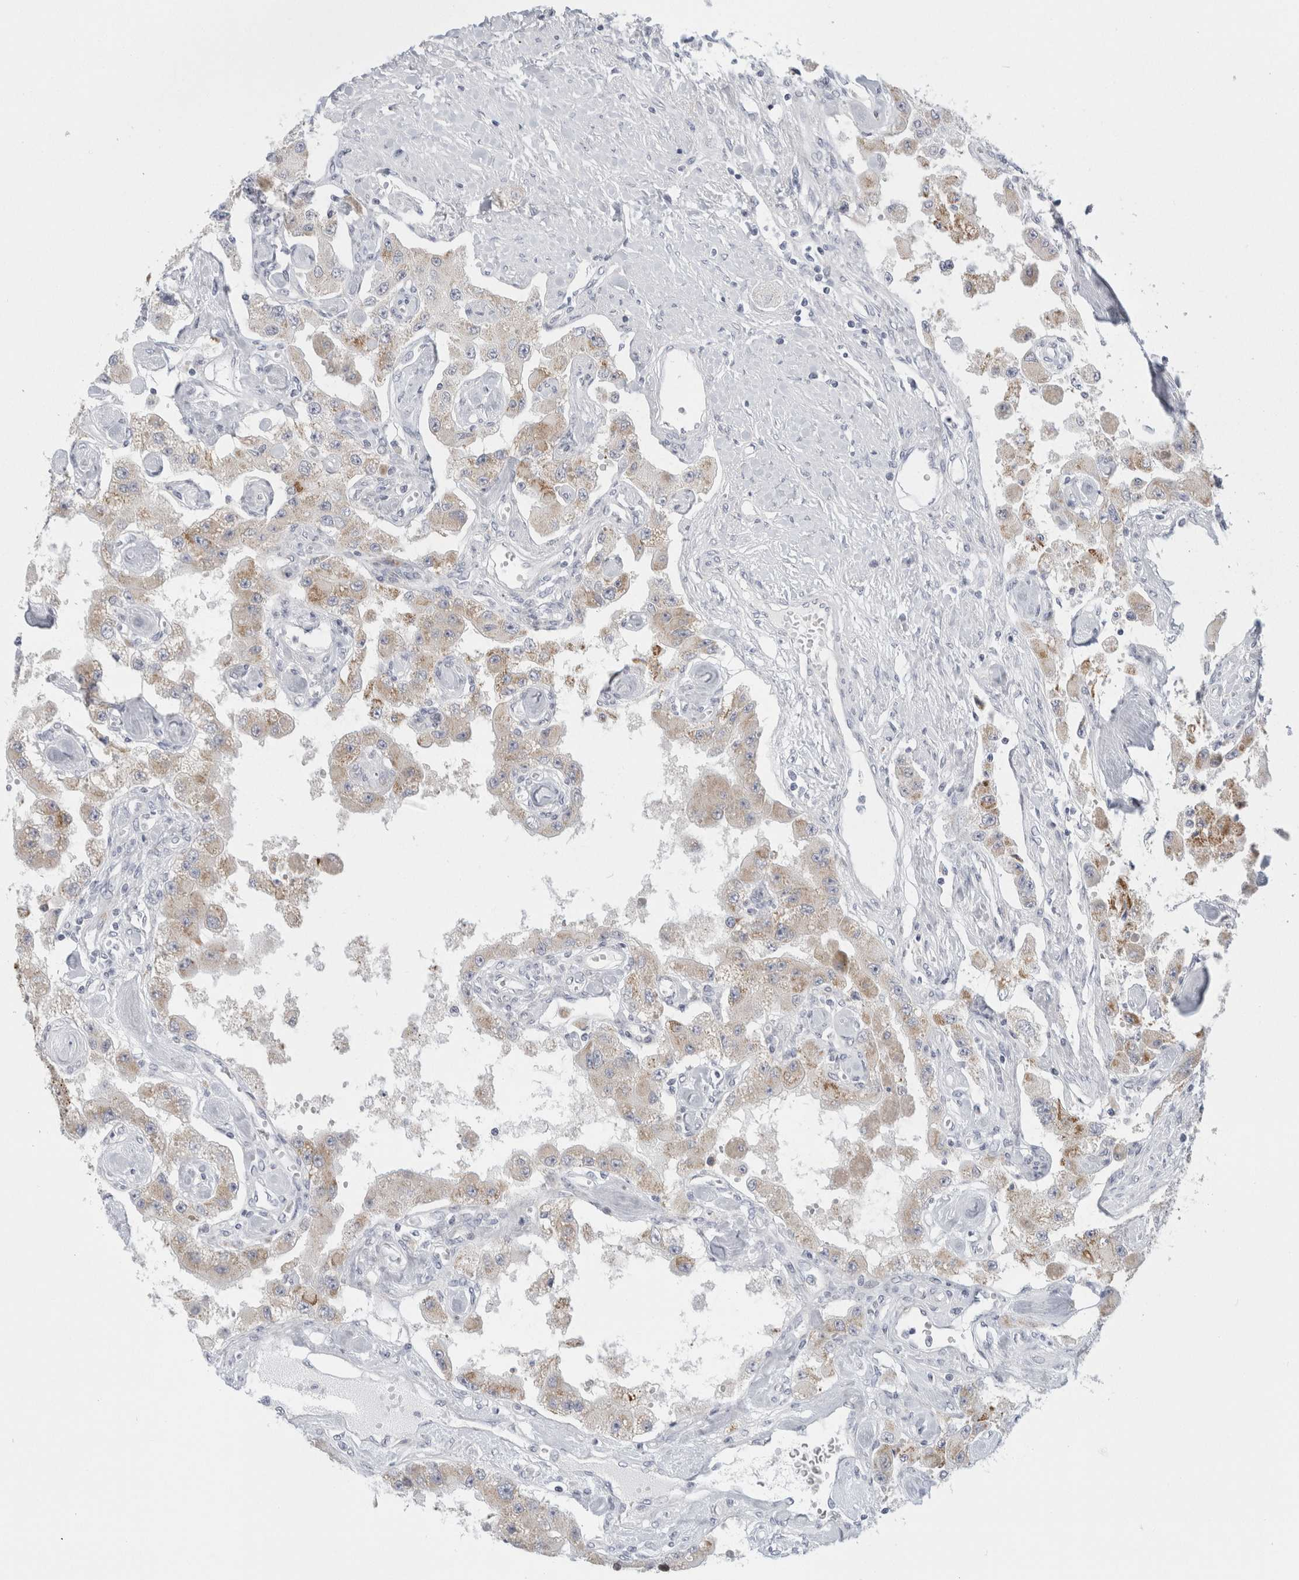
{"staining": {"intensity": "weak", "quantity": "25%-75%", "location": "cytoplasmic/membranous"}, "tissue": "carcinoid", "cell_type": "Tumor cells", "image_type": "cancer", "snomed": [{"axis": "morphology", "description": "Carcinoid, malignant, NOS"}, {"axis": "topography", "description": "Pancreas"}], "caption": "A high-resolution micrograph shows immunohistochemistry staining of carcinoid, which shows weak cytoplasmic/membranous positivity in about 25%-75% of tumor cells.", "gene": "FAHD1", "patient": {"sex": "male", "age": 41}}